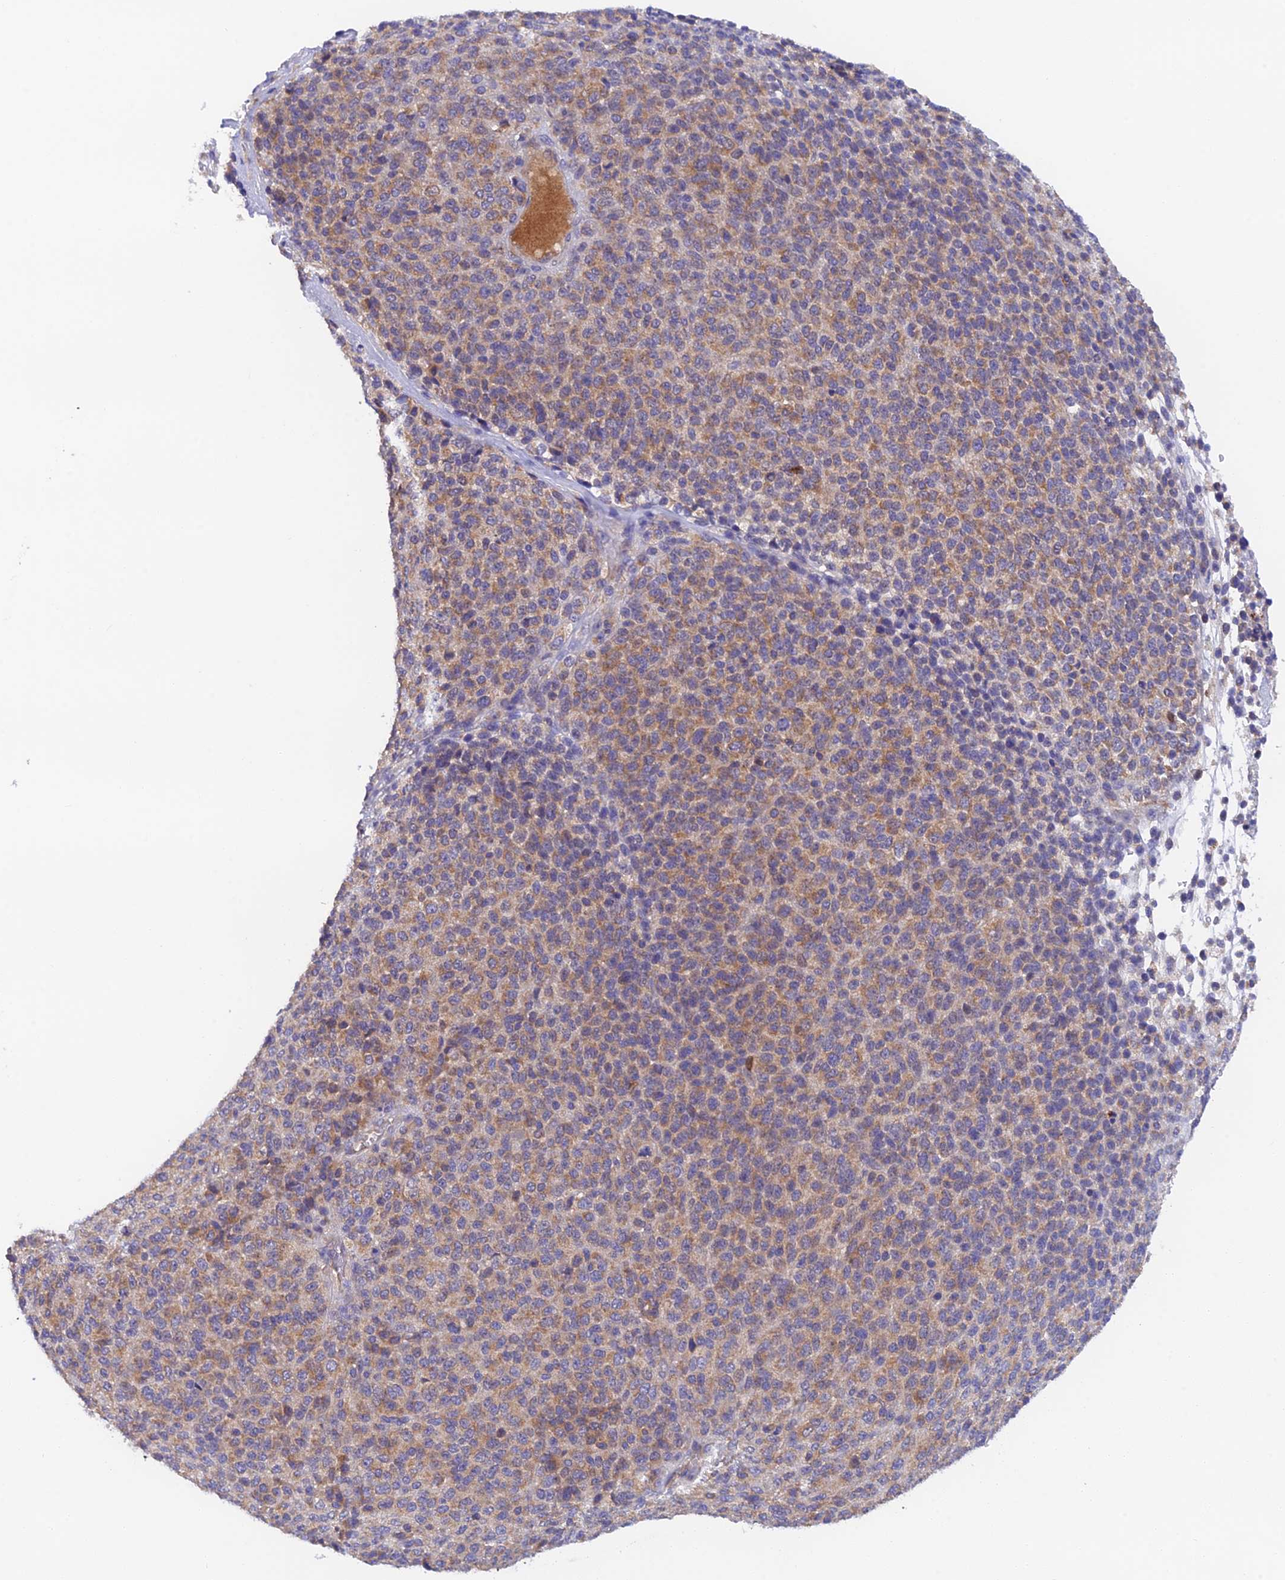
{"staining": {"intensity": "moderate", "quantity": ">75%", "location": "cytoplasmic/membranous"}, "tissue": "melanoma", "cell_type": "Tumor cells", "image_type": "cancer", "snomed": [{"axis": "morphology", "description": "Malignant melanoma, Metastatic site"}, {"axis": "topography", "description": "Brain"}], "caption": "Immunohistochemical staining of human malignant melanoma (metastatic site) shows moderate cytoplasmic/membranous protein expression in approximately >75% of tumor cells.", "gene": "RANBP6", "patient": {"sex": "female", "age": 56}}